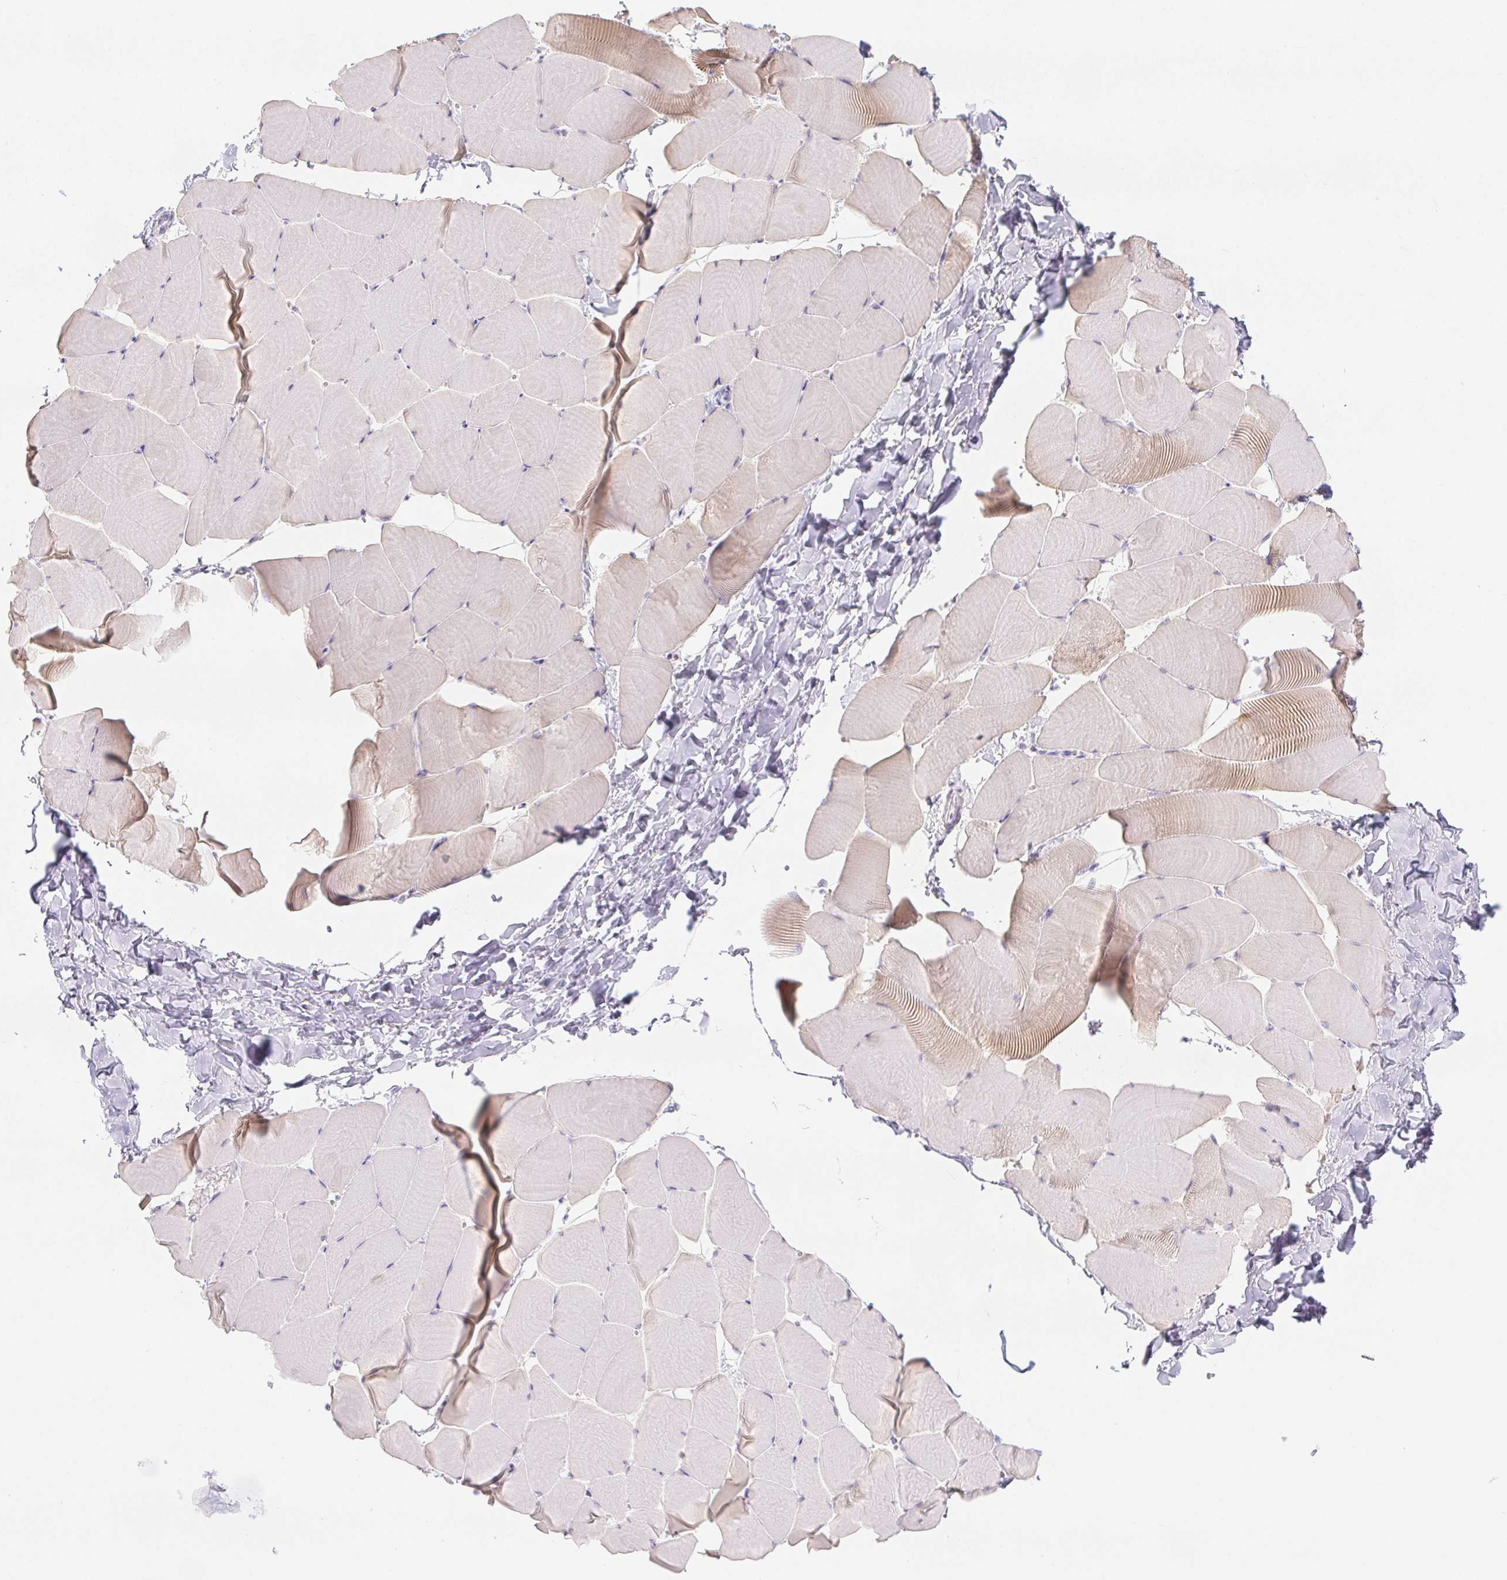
{"staining": {"intensity": "weak", "quantity": "25%-75%", "location": "cytoplasmic/membranous"}, "tissue": "skeletal muscle", "cell_type": "Myocytes", "image_type": "normal", "snomed": [{"axis": "morphology", "description": "Normal tissue, NOS"}, {"axis": "topography", "description": "Skeletal muscle"}], "caption": "This histopathology image reveals immunohistochemistry (IHC) staining of normal human skeletal muscle, with low weak cytoplasmic/membranous staining in about 25%-75% of myocytes.", "gene": "PI3", "patient": {"sex": "male", "age": 25}}